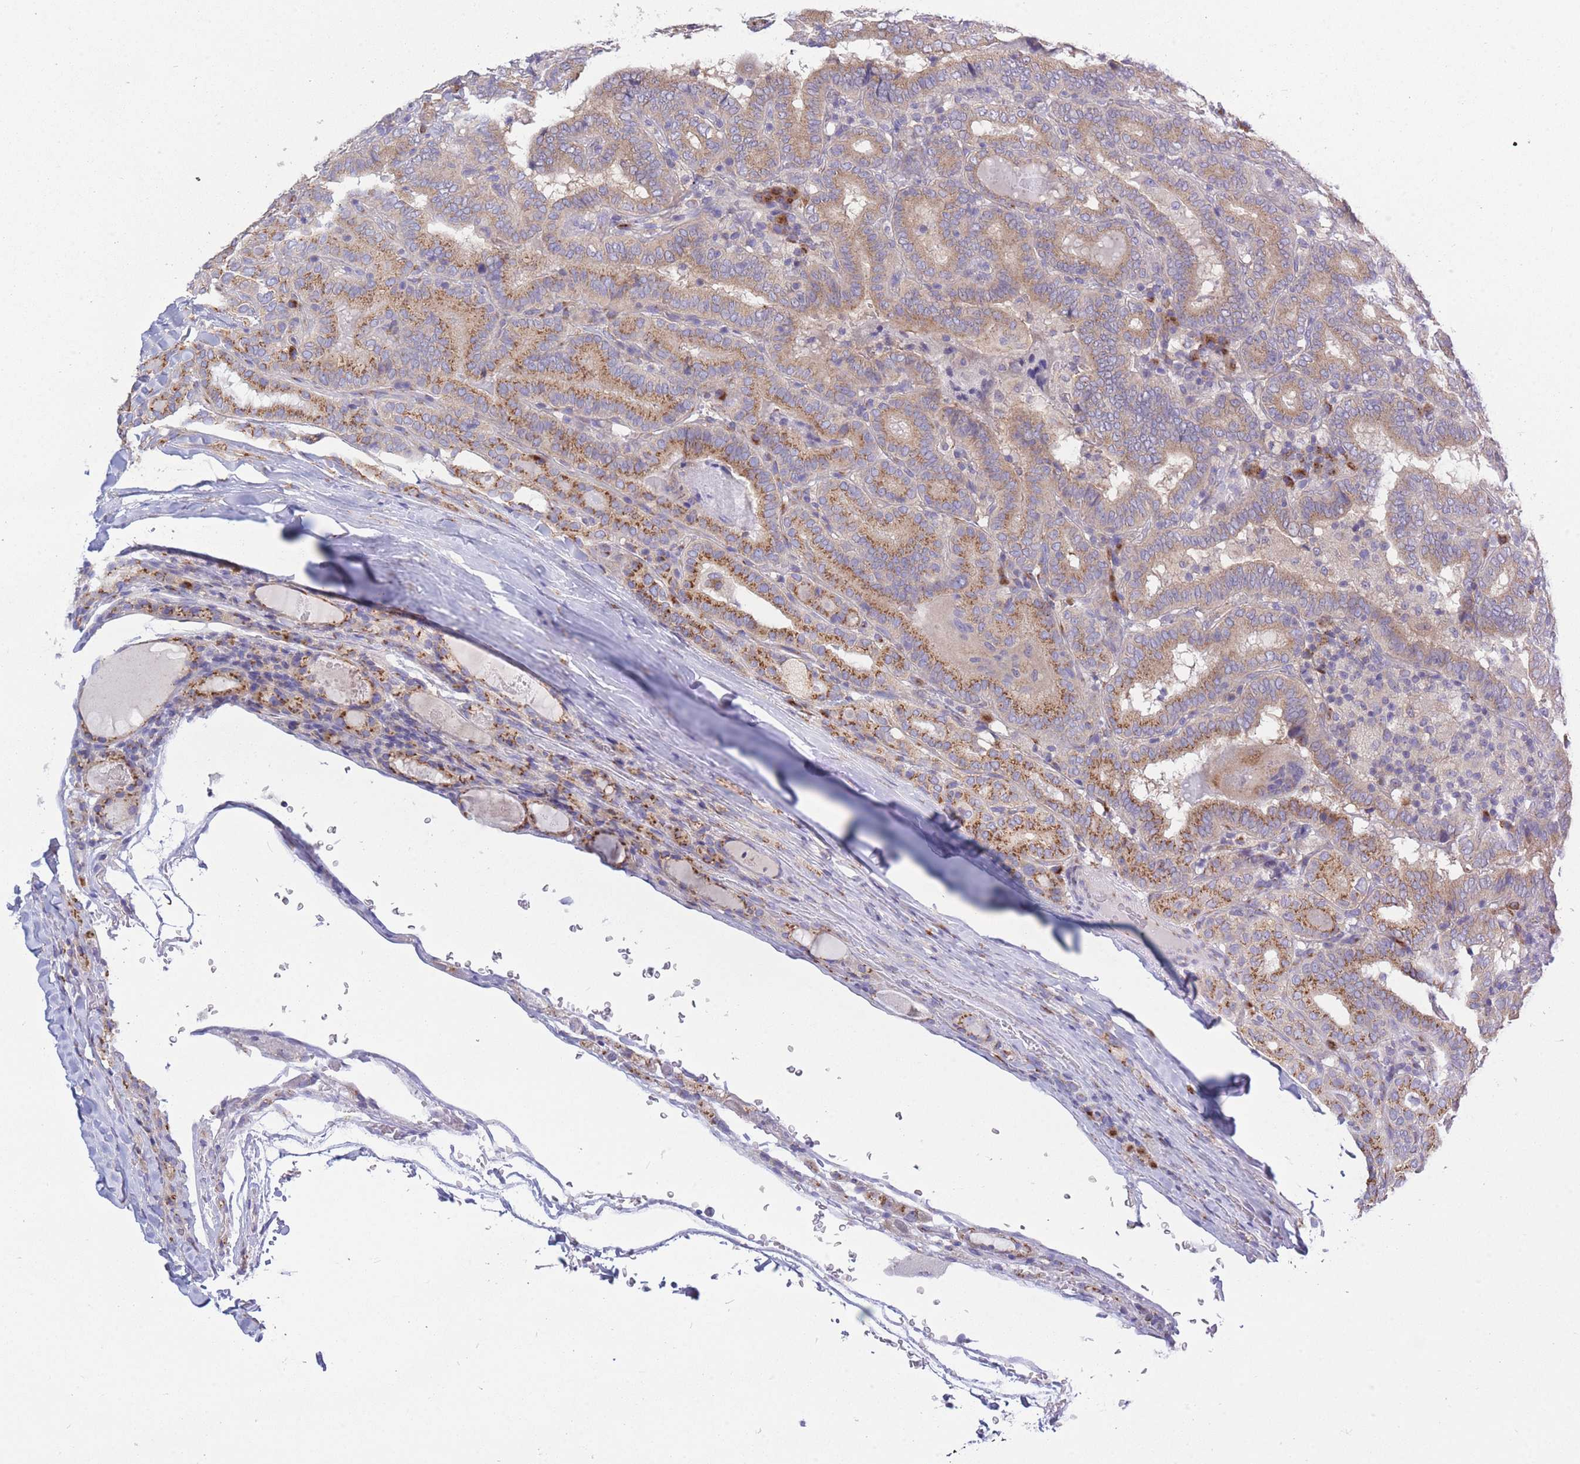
{"staining": {"intensity": "moderate", "quantity": ">75%", "location": "cytoplasmic/membranous"}, "tissue": "thyroid cancer", "cell_type": "Tumor cells", "image_type": "cancer", "snomed": [{"axis": "morphology", "description": "Papillary adenocarcinoma, NOS"}, {"axis": "topography", "description": "Thyroid gland"}], "caption": "DAB immunohistochemical staining of human thyroid papillary adenocarcinoma shows moderate cytoplasmic/membranous protein staining in about >75% of tumor cells.", "gene": "COPG2", "patient": {"sex": "female", "age": 72}}